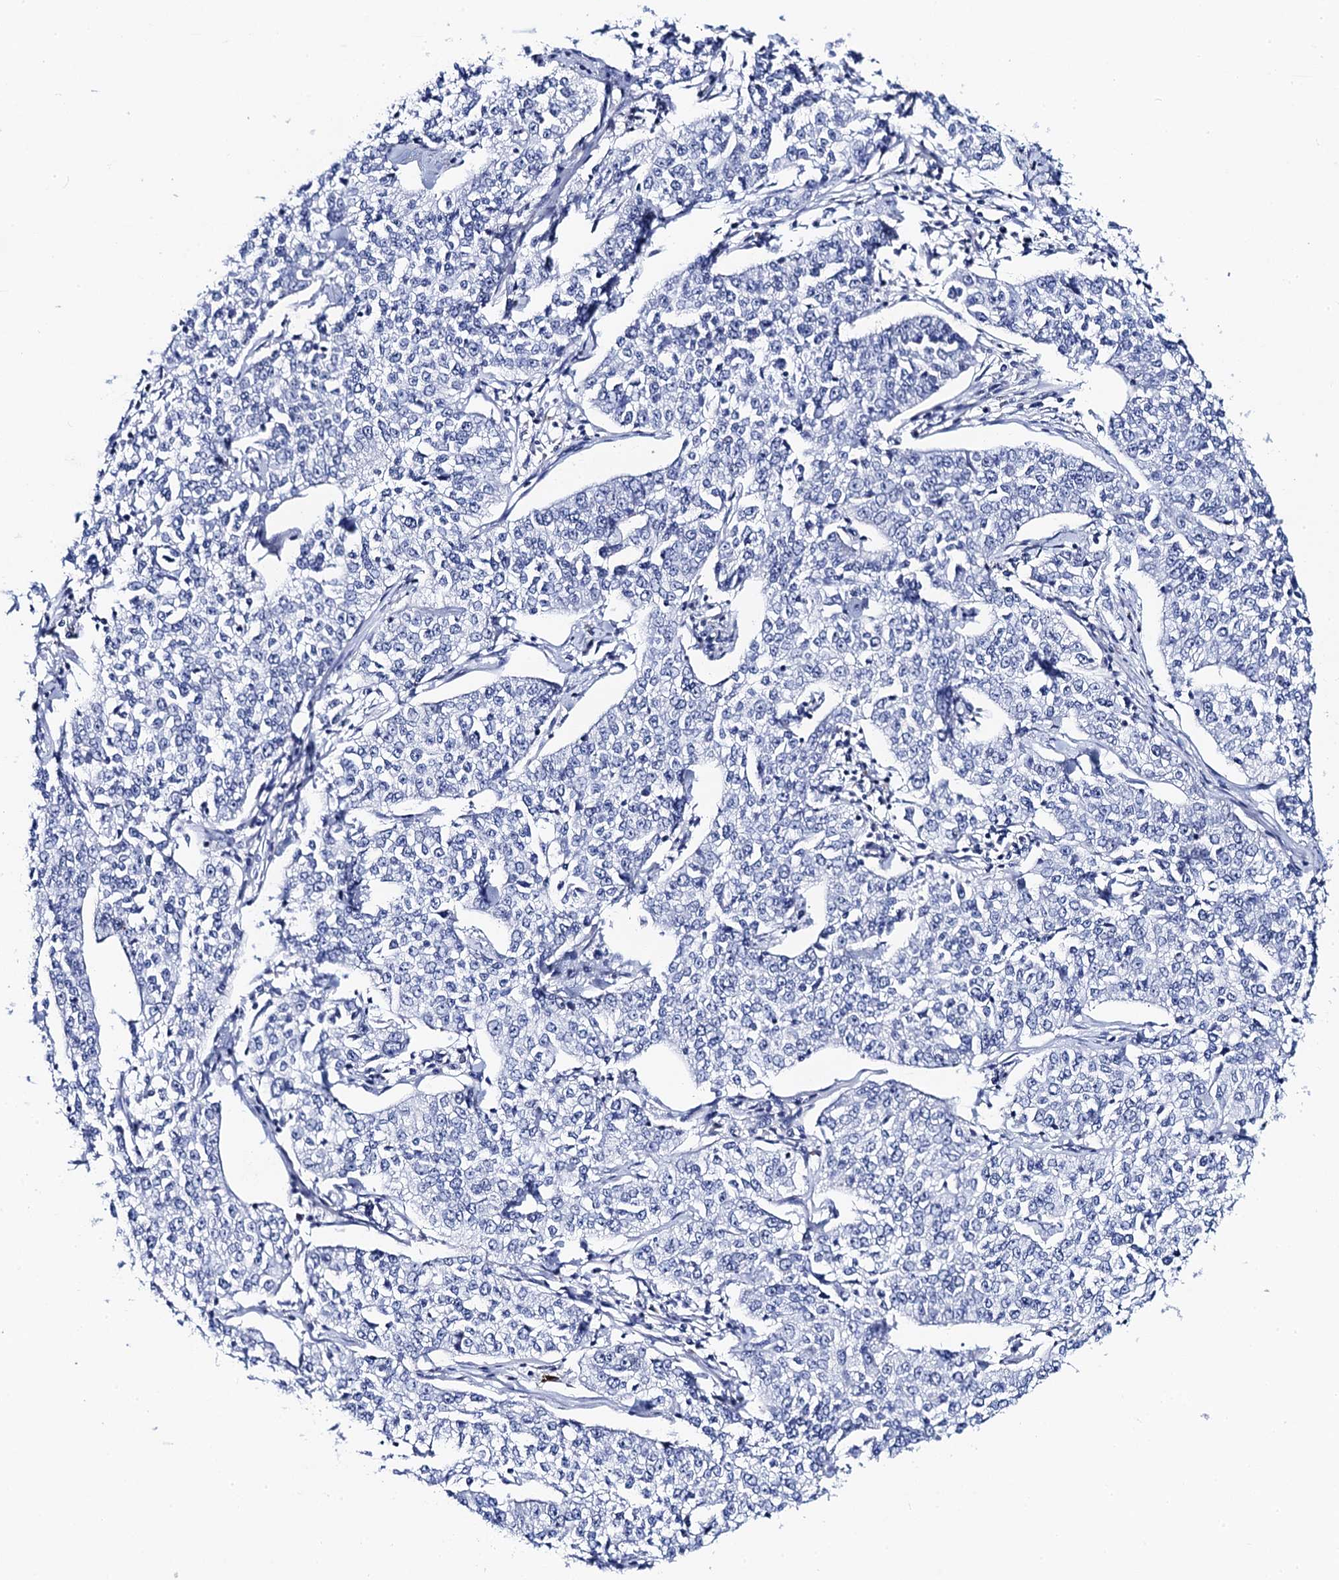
{"staining": {"intensity": "negative", "quantity": "none", "location": "none"}, "tissue": "cervical cancer", "cell_type": "Tumor cells", "image_type": "cancer", "snomed": [{"axis": "morphology", "description": "Squamous cell carcinoma, NOS"}, {"axis": "topography", "description": "Cervix"}], "caption": "Tumor cells are negative for protein expression in human cervical cancer.", "gene": "ACADSB", "patient": {"sex": "female", "age": 35}}